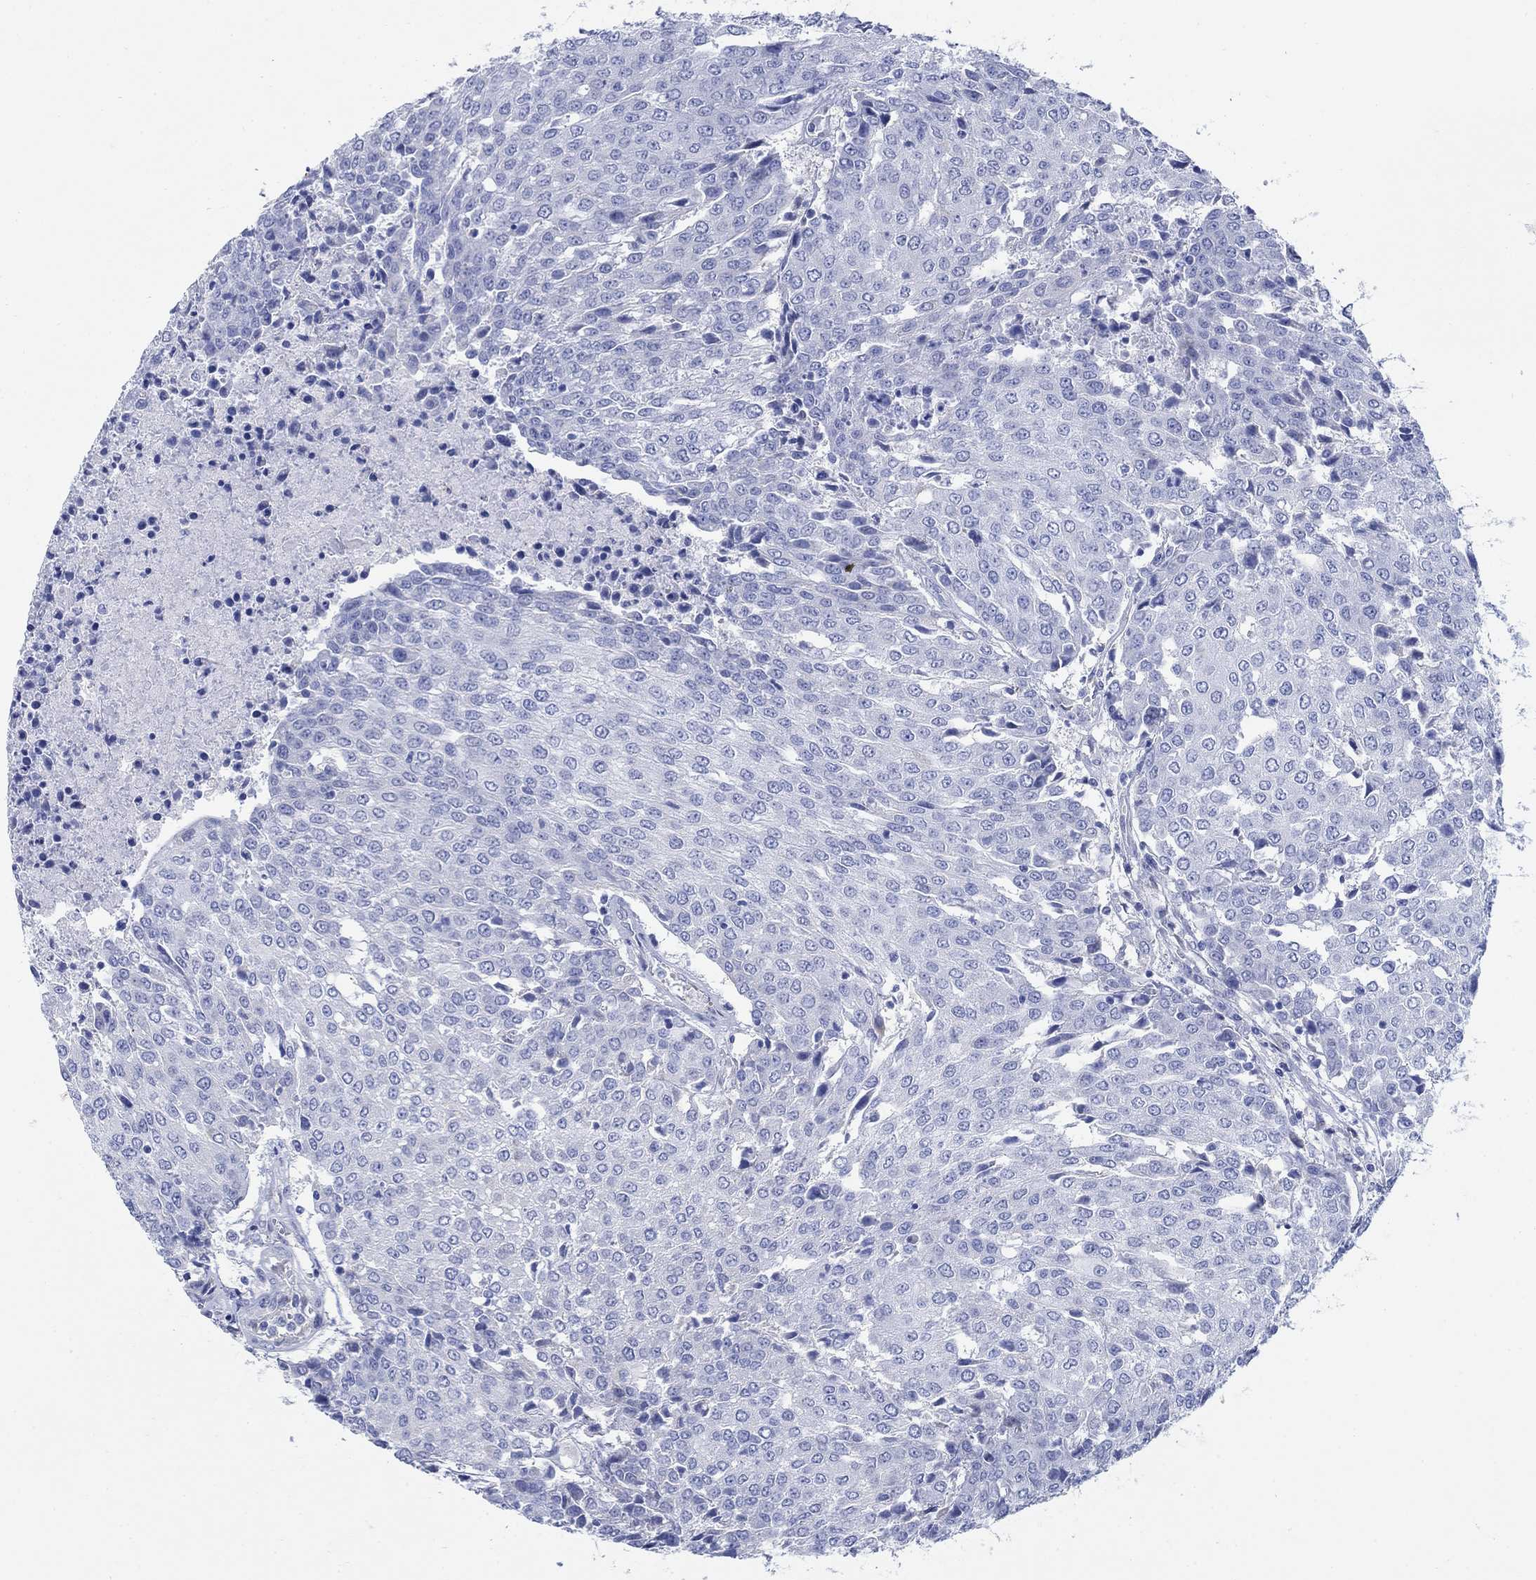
{"staining": {"intensity": "negative", "quantity": "none", "location": "none"}, "tissue": "urothelial cancer", "cell_type": "Tumor cells", "image_type": "cancer", "snomed": [{"axis": "morphology", "description": "Urothelial carcinoma, High grade"}, {"axis": "topography", "description": "Urinary bladder"}], "caption": "The histopathology image demonstrates no staining of tumor cells in urothelial cancer. (Immunohistochemistry, brightfield microscopy, high magnification).", "gene": "ZDHHC14", "patient": {"sex": "female", "age": 85}}